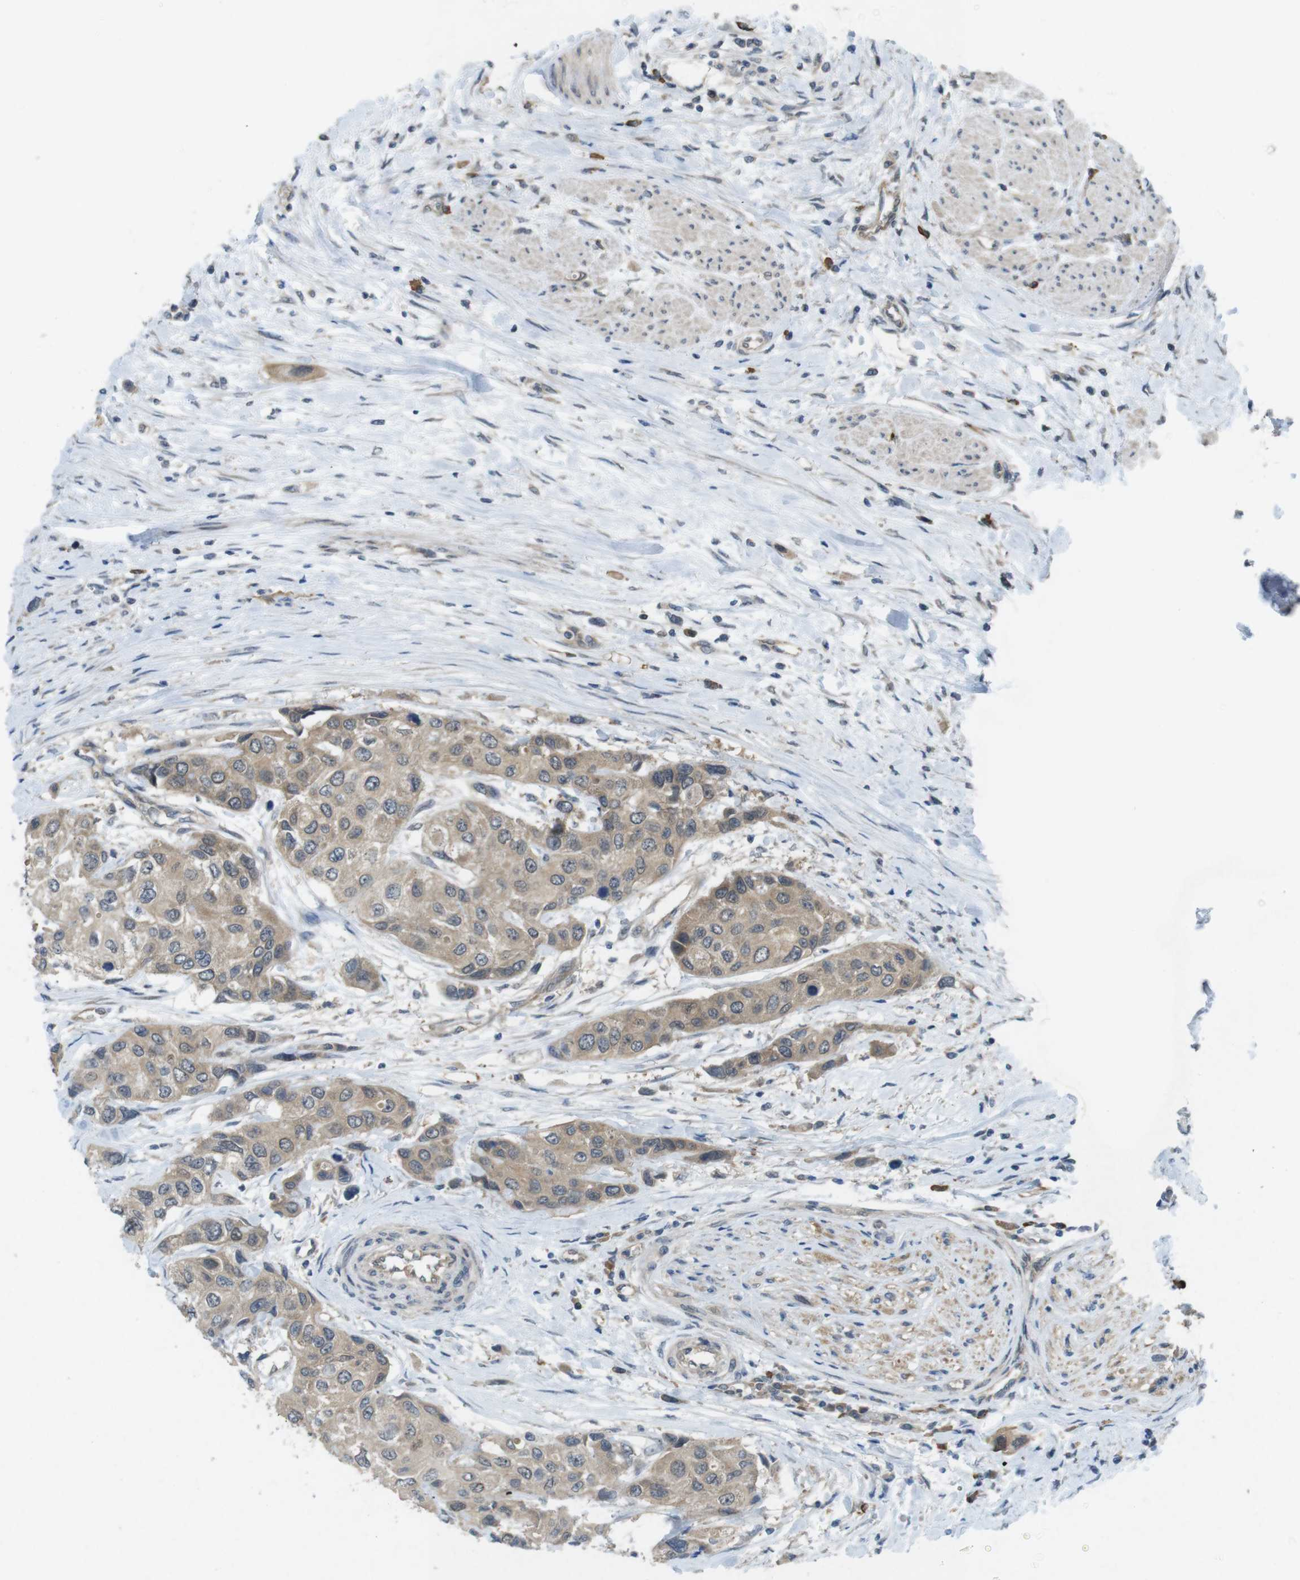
{"staining": {"intensity": "weak", "quantity": ">75%", "location": "cytoplasmic/membranous"}, "tissue": "urothelial cancer", "cell_type": "Tumor cells", "image_type": "cancer", "snomed": [{"axis": "morphology", "description": "Urothelial carcinoma, High grade"}, {"axis": "topography", "description": "Urinary bladder"}], "caption": "High-grade urothelial carcinoma tissue displays weak cytoplasmic/membranous staining in about >75% of tumor cells", "gene": "SUGT1", "patient": {"sex": "female", "age": 56}}